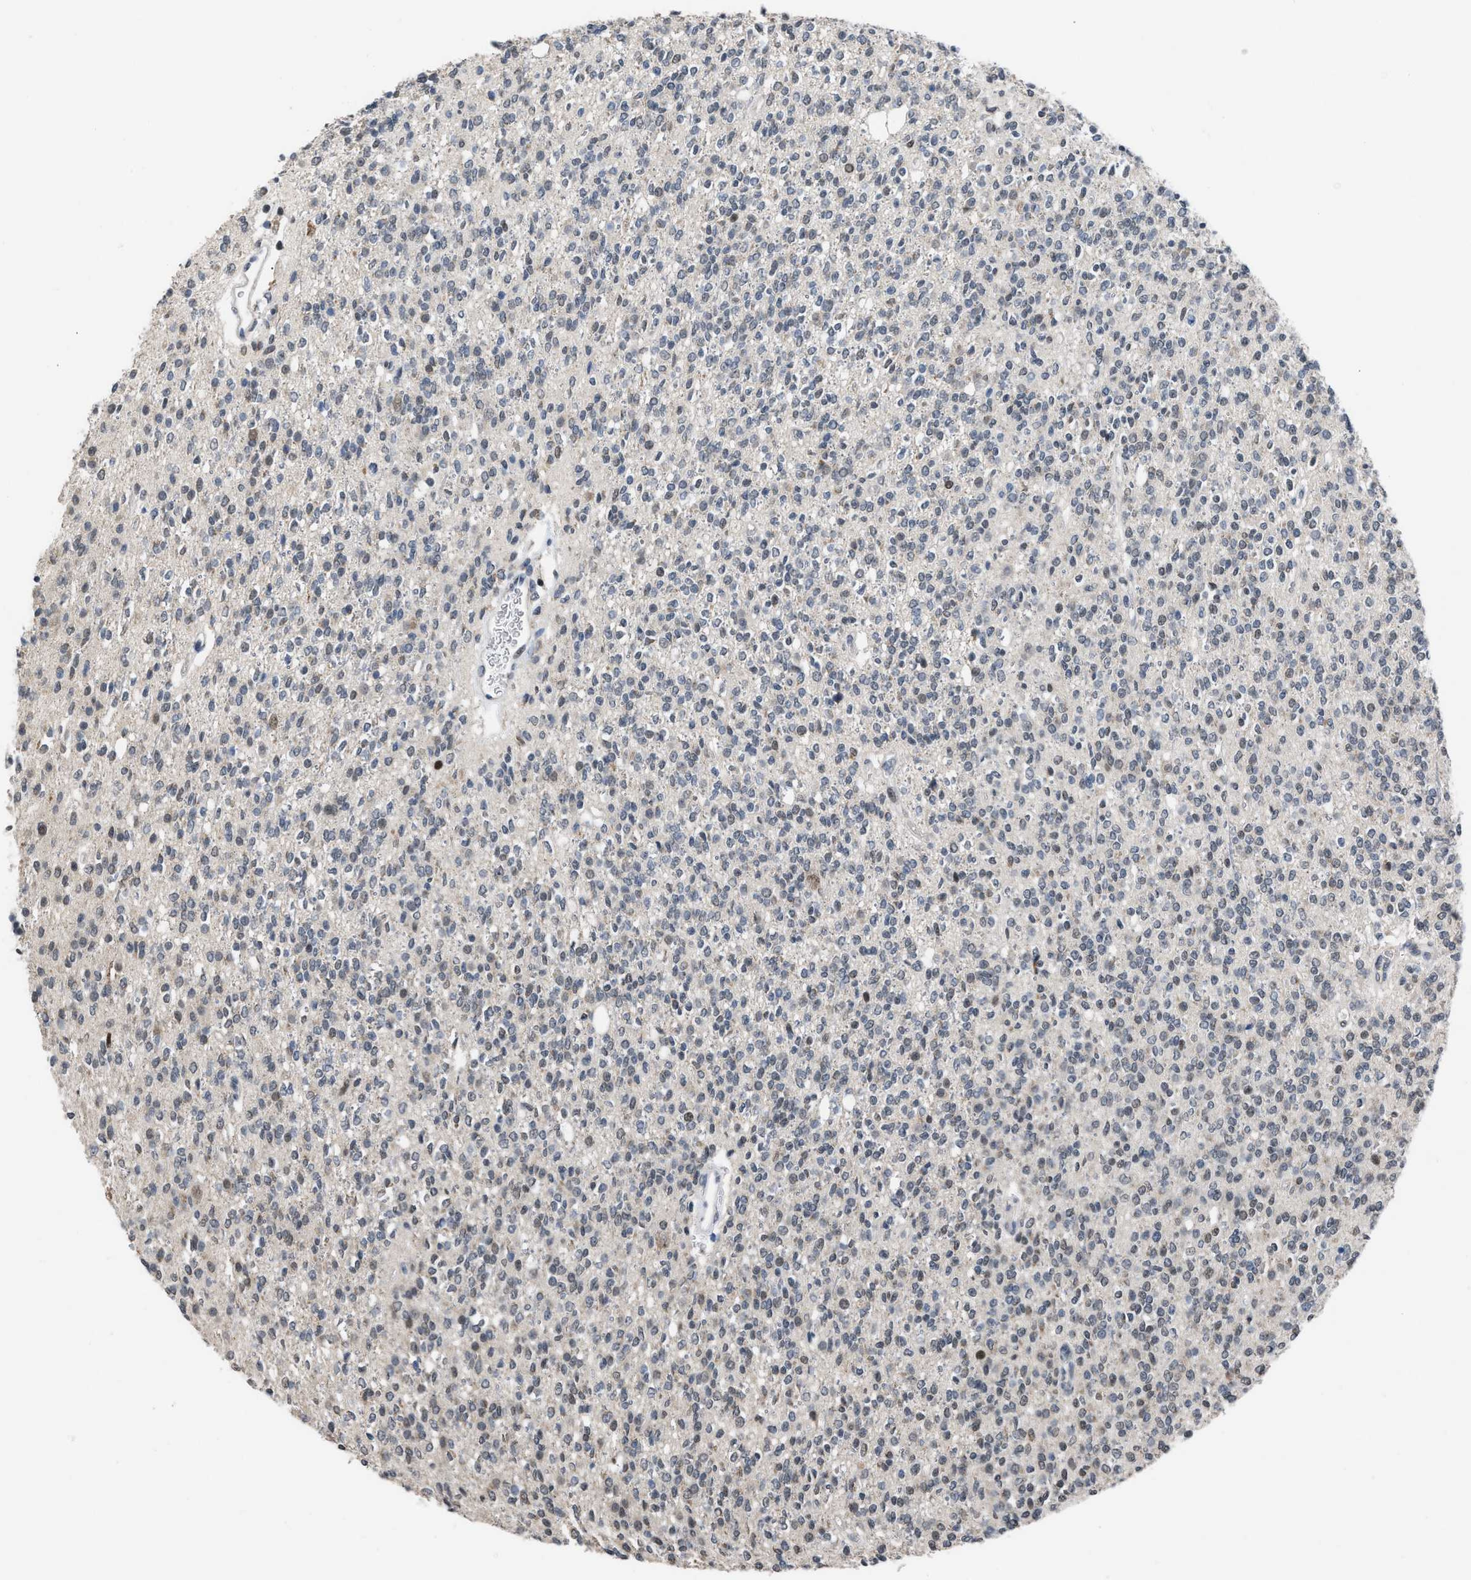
{"staining": {"intensity": "negative", "quantity": "none", "location": "none"}, "tissue": "glioma", "cell_type": "Tumor cells", "image_type": "cancer", "snomed": [{"axis": "morphology", "description": "Glioma, malignant, High grade"}, {"axis": "topography", "description": "Brain"}], "caption": "Photomicrograph shows no protein staining in tumor cells of malignant high-grade glioma tissue. (DAB immunohistochemistry (IHC) with hematoxylin counter stain).", "gene": "SETDB1", "patient": {"sex": "male", "age": 34}}